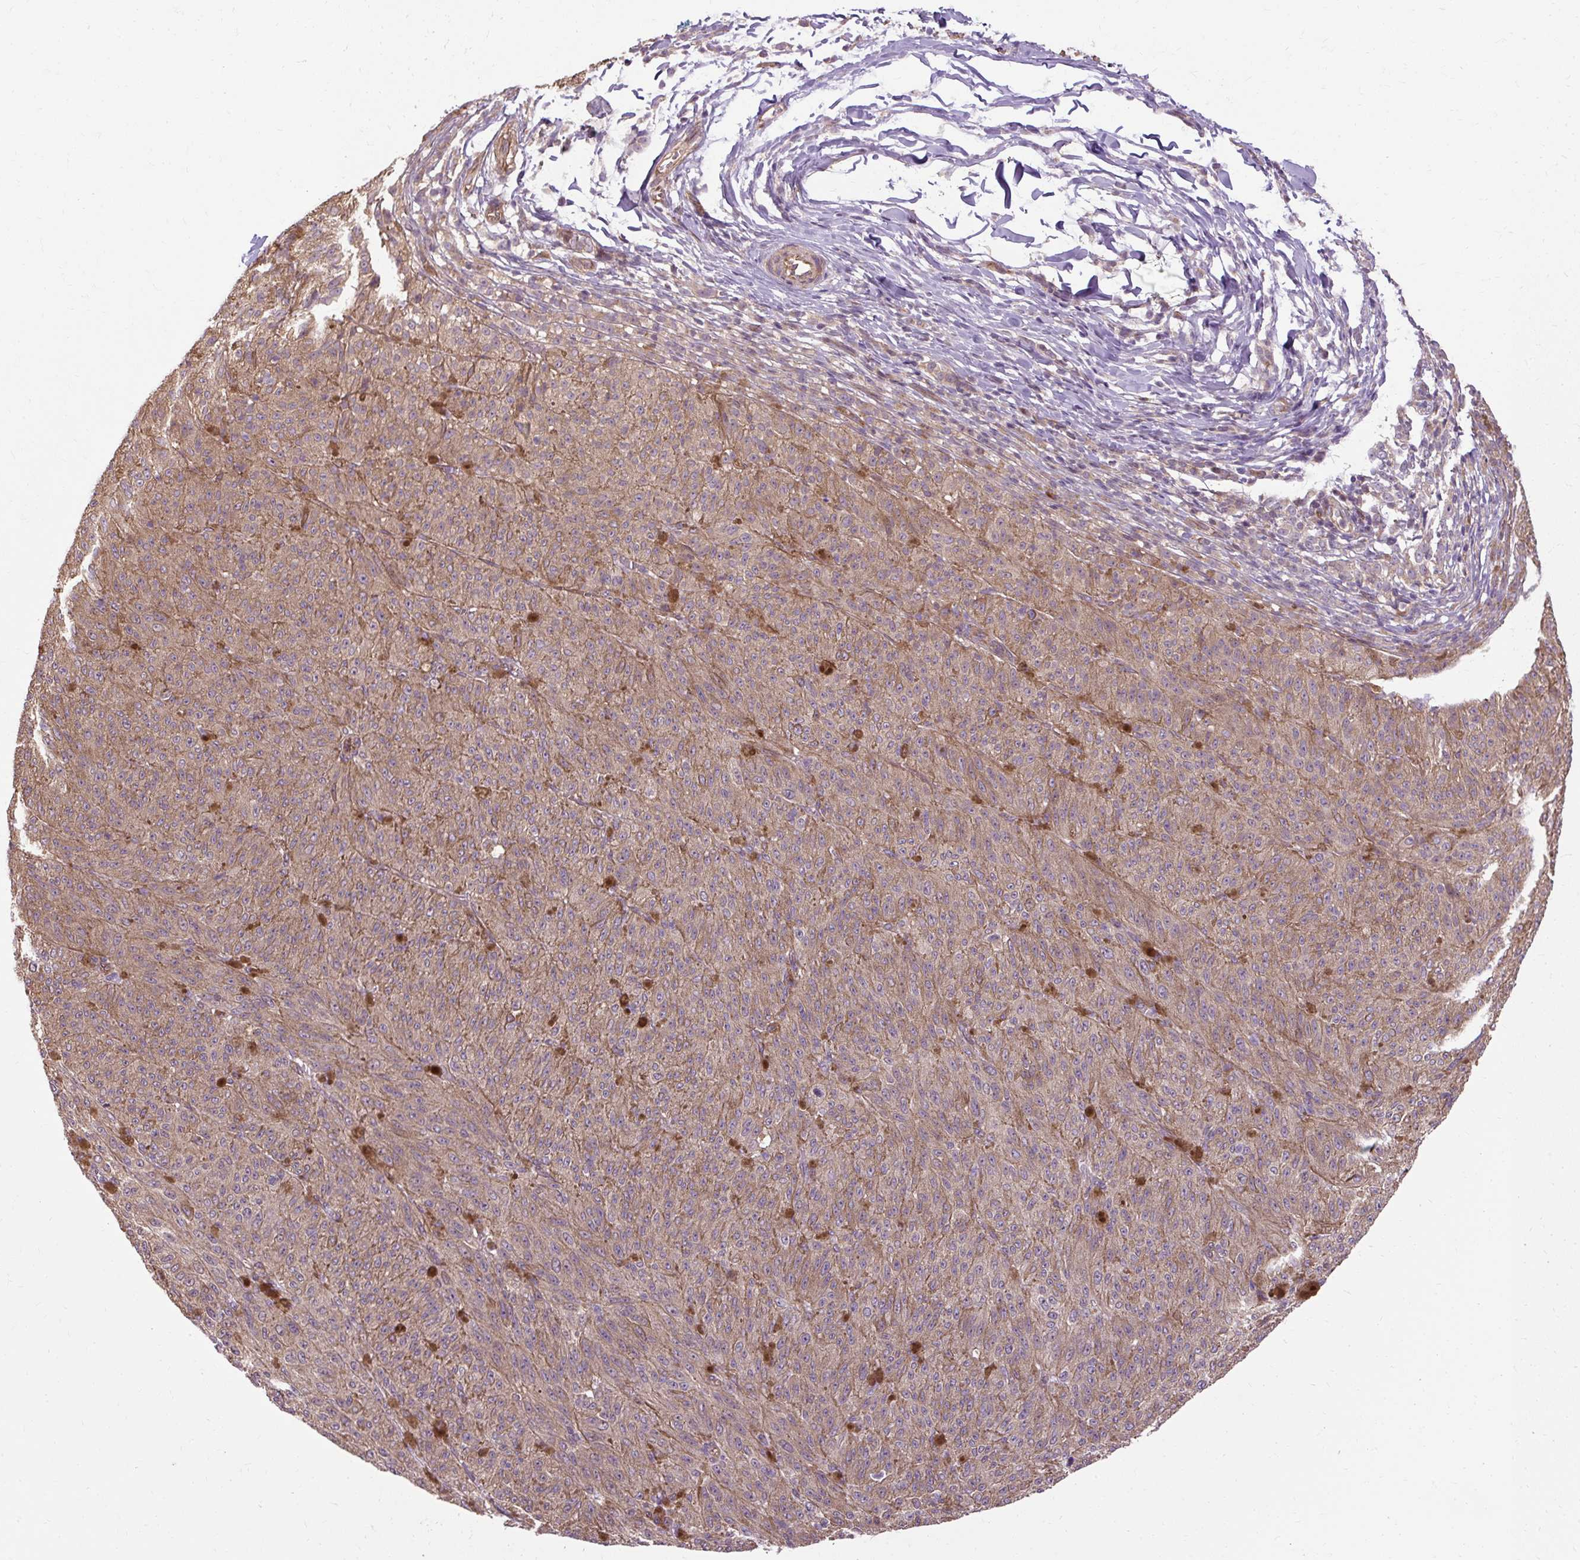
{"staining": {"intensity": "weak", "quantity": ">75%", "location": "cytoplasmic/membranous"}, "tissue": "melanoma", "cell_type": "Tumor cells", "image_type": "cancer", "snomed": [{"axis": "morphology", "description": "Malignant melanoma, NOS"}, {"axis": "topography", "description": "Skin"}], "caption": "Immunohistochemistry (IHC) photomicrograph of neoplastic tissue: human melanoma stained using immunohistochemistry reveals low levels of weak protein expression localized specifically in the cytoplasmic/membranous of tumor cells, appearing as a cytoplasmic/membranous brown color.", "gene": "FLRT1", "patient": {"sex": "female", "age": 52}}